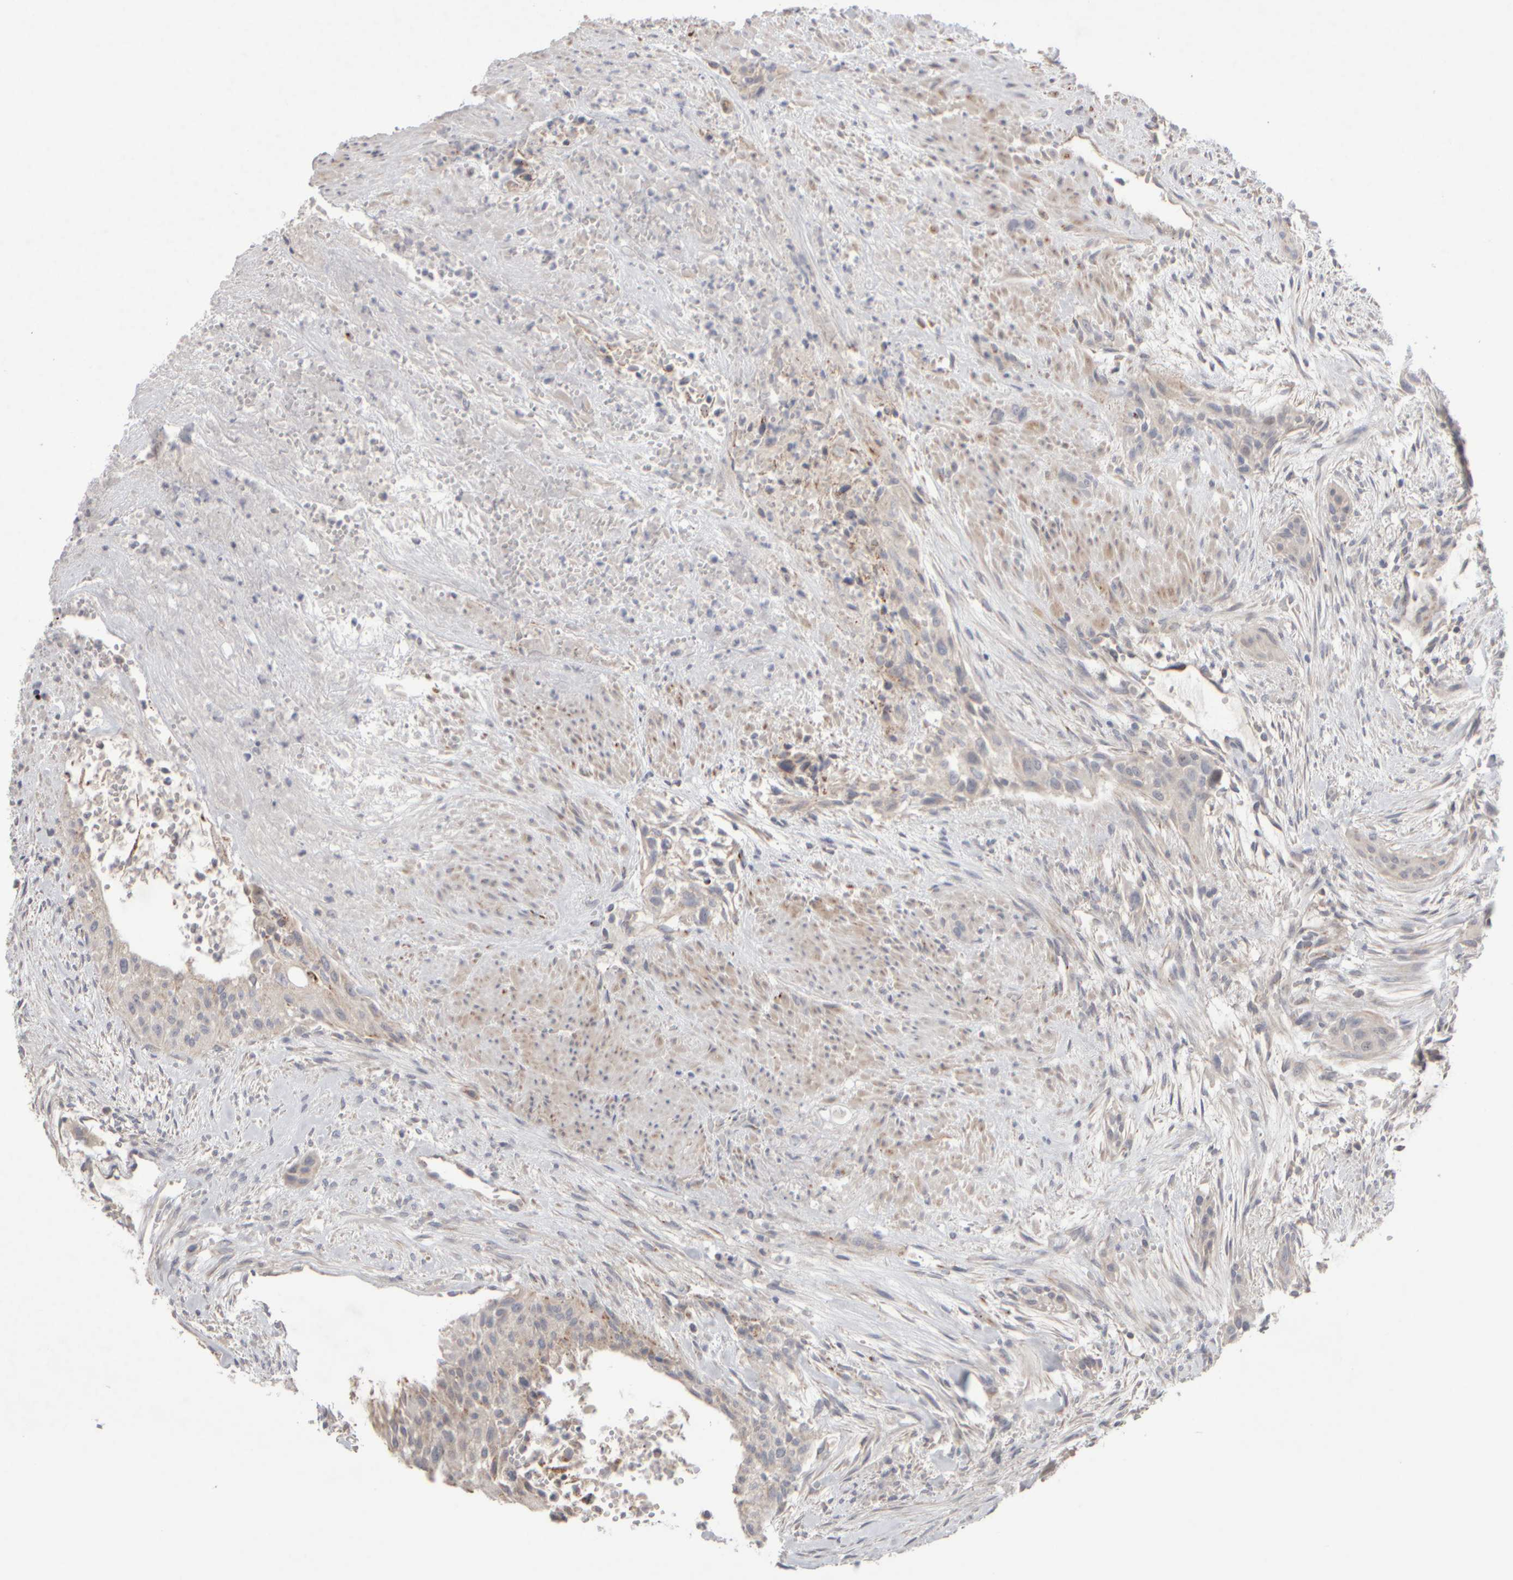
{"staining": {"intensity": "negative", "quantity": "none", "location": "none"}, "tissue": "urothelial cancer", "cell_type": "Tumor cells", "image_type": "cancer", "snomed": [{"axis": "morphology", "description": "Urothelial carcinoma, High grade"}, {"axis": "topography", "description": "Urinary bladder"}], "caption": "This is a photomicrograph of immunohistochemistry (IHC) staining of urothelial carcinoma (high-grade), which shows no expression in tumor cells.", "gene": "CHADL", "patient": {"sex": "male", "age": 35}}